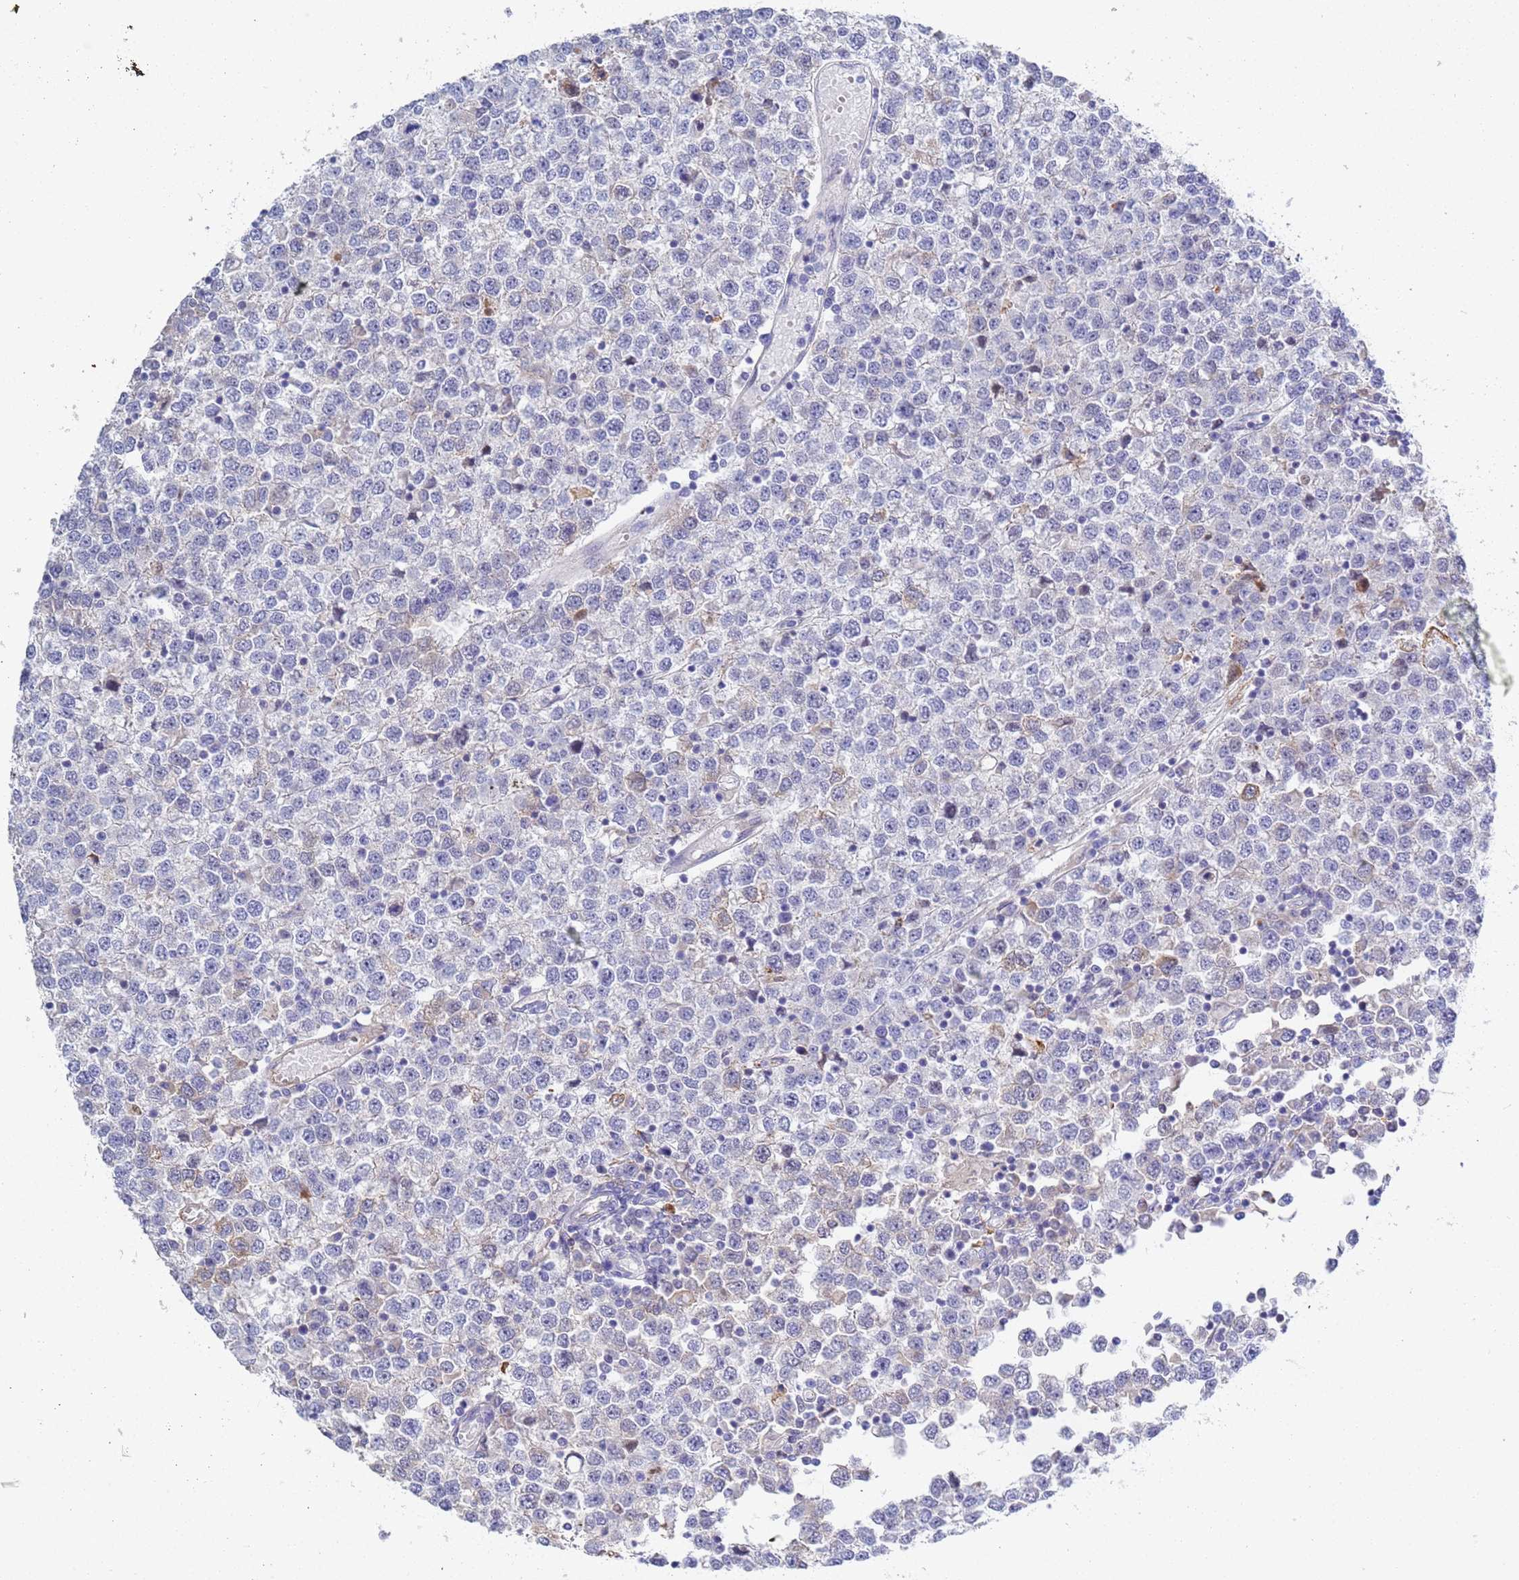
{"staining": {"intensity": "negative", "quantity": "none", "location": "none"}, "tissue": "testis cancer", "cell_type": "Tumor cells", "image_type": "cancer", "snomed": [{"axis": "morphology", "description": "Seminoma, NOS"}, {"axis": "topography", "description": "Testis"}], "caption": "Immunohistochemistry (IHC) micrograph of testis seminoma stained for a protein (brown), which exhibits no expression in tumor cells.", "gene": "C4orf46", "patient": {"sex": "male", "age": 65}}